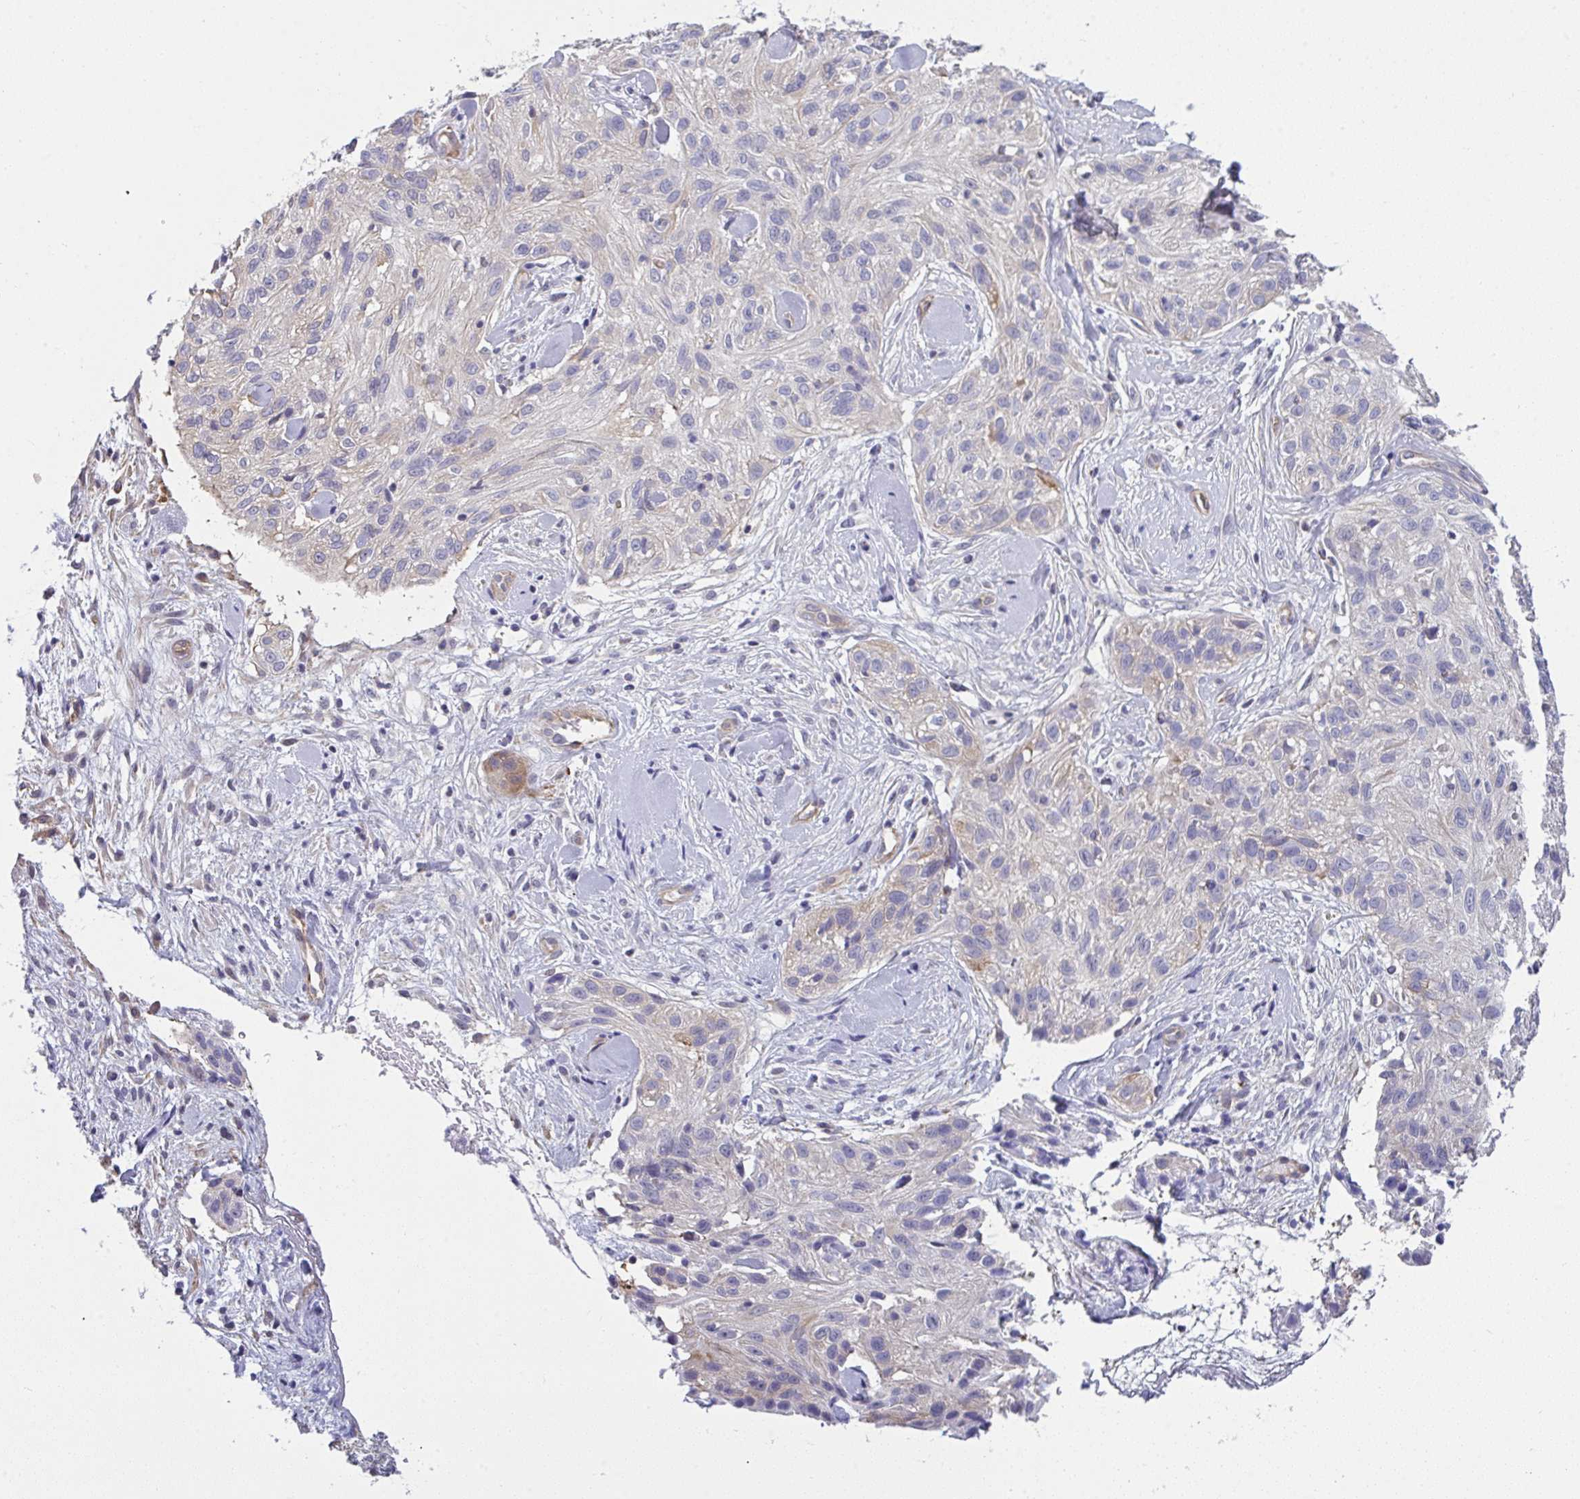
{"staining": {"intensity": "negative", "quantity": "none", "location": "none"}, "tissue": "skin cancer", "cell_type": "Tumor cells", "image_type": "cancer", "snomed": [{"axis": "morphology", "description": "Squamous cell carcinoma, NOS"}, {"axis": "topography", "description": "Skin"}], "caption": "Human skin cancer (squamous cell carcinoma) stained for a protein using IHC reveals no staining in tumor cells.", "gene": "MYL12A", "patient": {"sex": "male", "age": 82}}